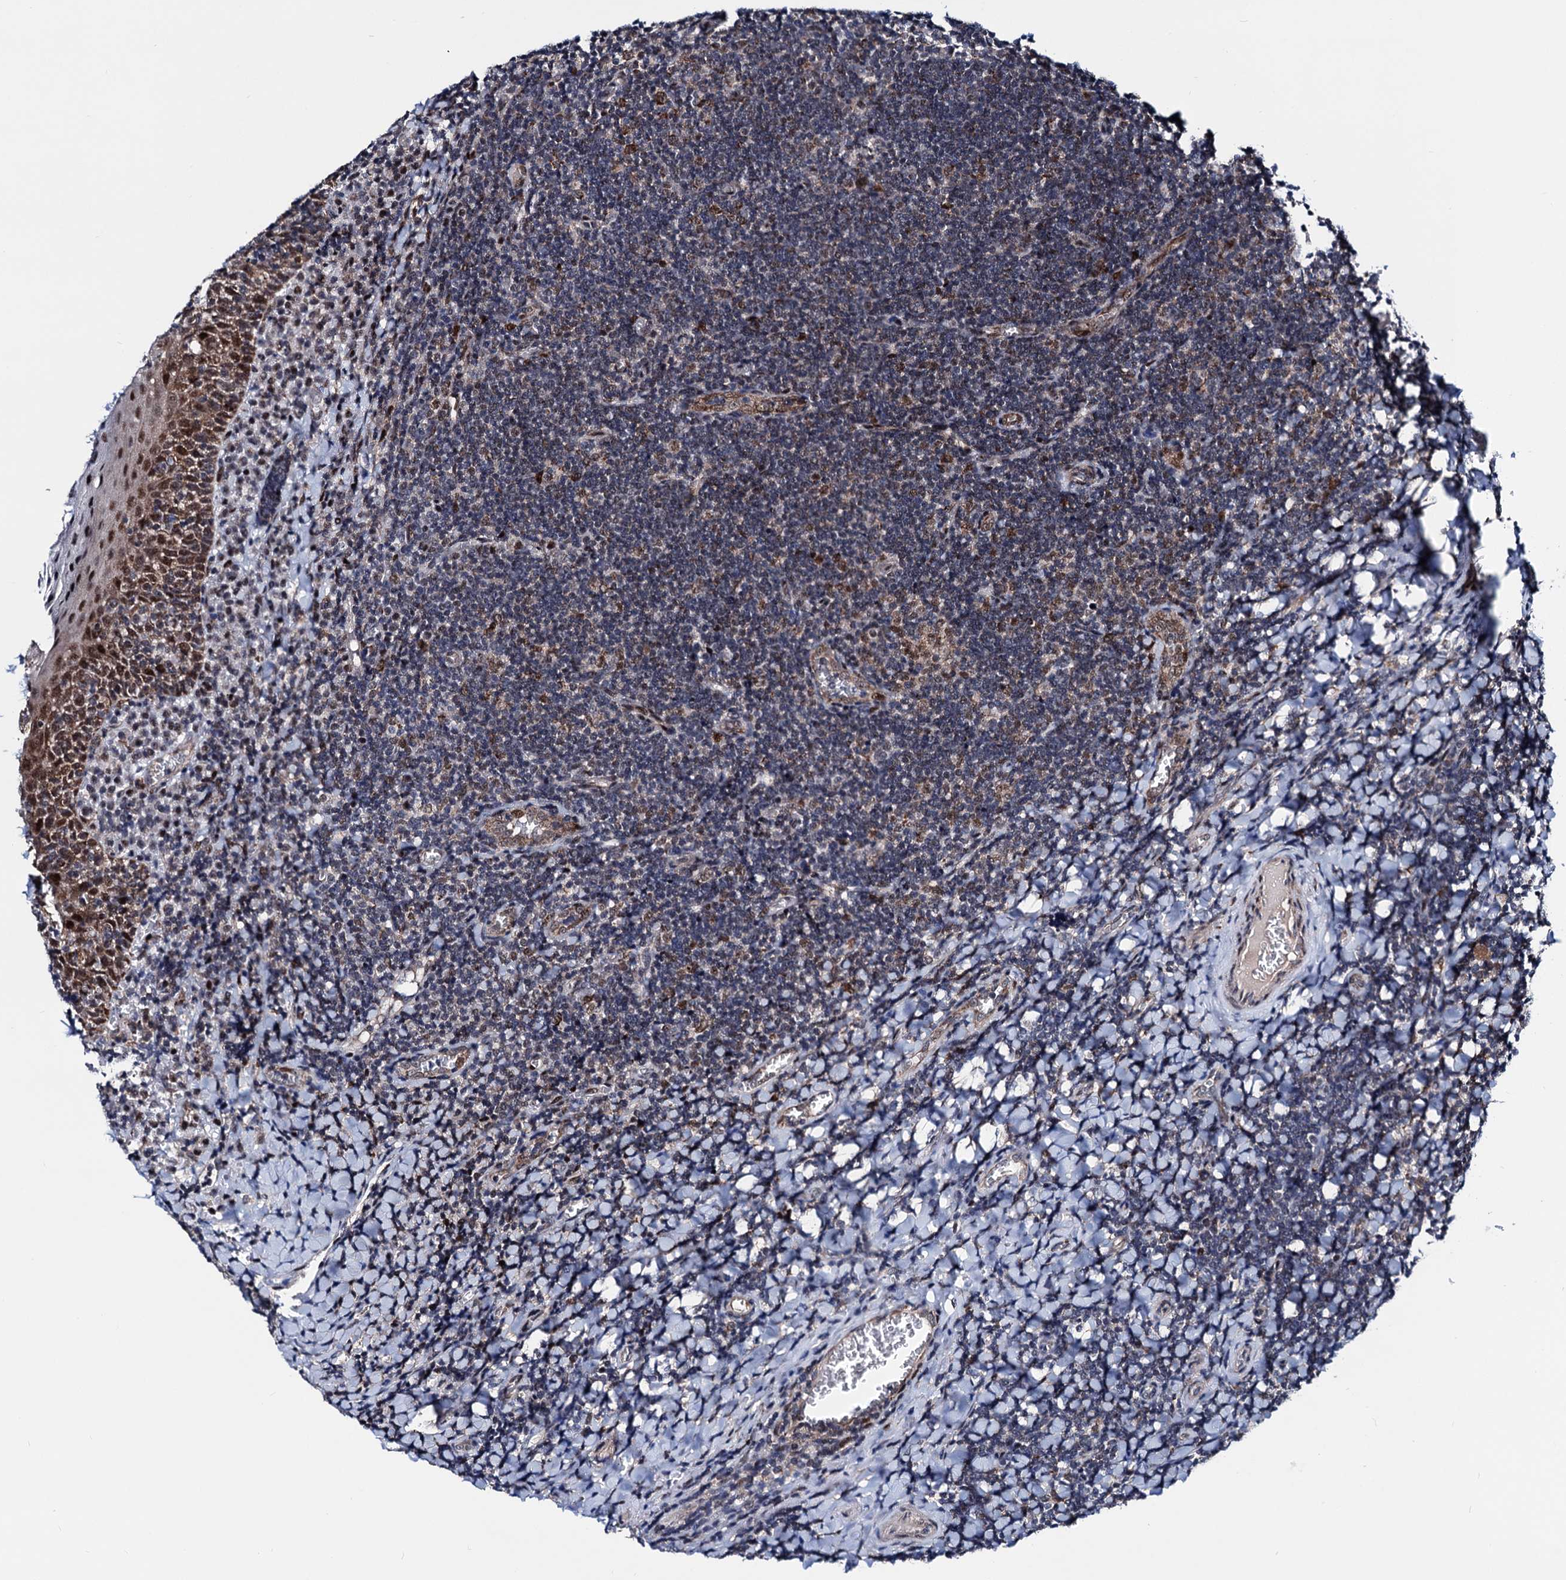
{"staining": {"intensity": "strong", "quantity": "25%-75%", "location": "cytoplasmic/membranous"}, "tissue": "tonsil", "cell_type": "Germinal center cells", "image_type": "normal", "snomed": [{"axis": "morphology", "description": "Normal tissue, NOS"}, {"axis": "topography", "description": "Tonsil"}], "caption": "Immunohistochemical staining of normal human tonsil exhibits high levels of strong cytoplasmic/membranous expression in about 25%-75% of germinal center cells. The staining was performed using DAB (3,3'-diaminobenzidine) to visualize the protein expression in brown, while the nuclei were stained in blue with hematoxylin (Magnification: 20x).", "gene": "COA4", "patient": {"sex": "male", "age": 27}}